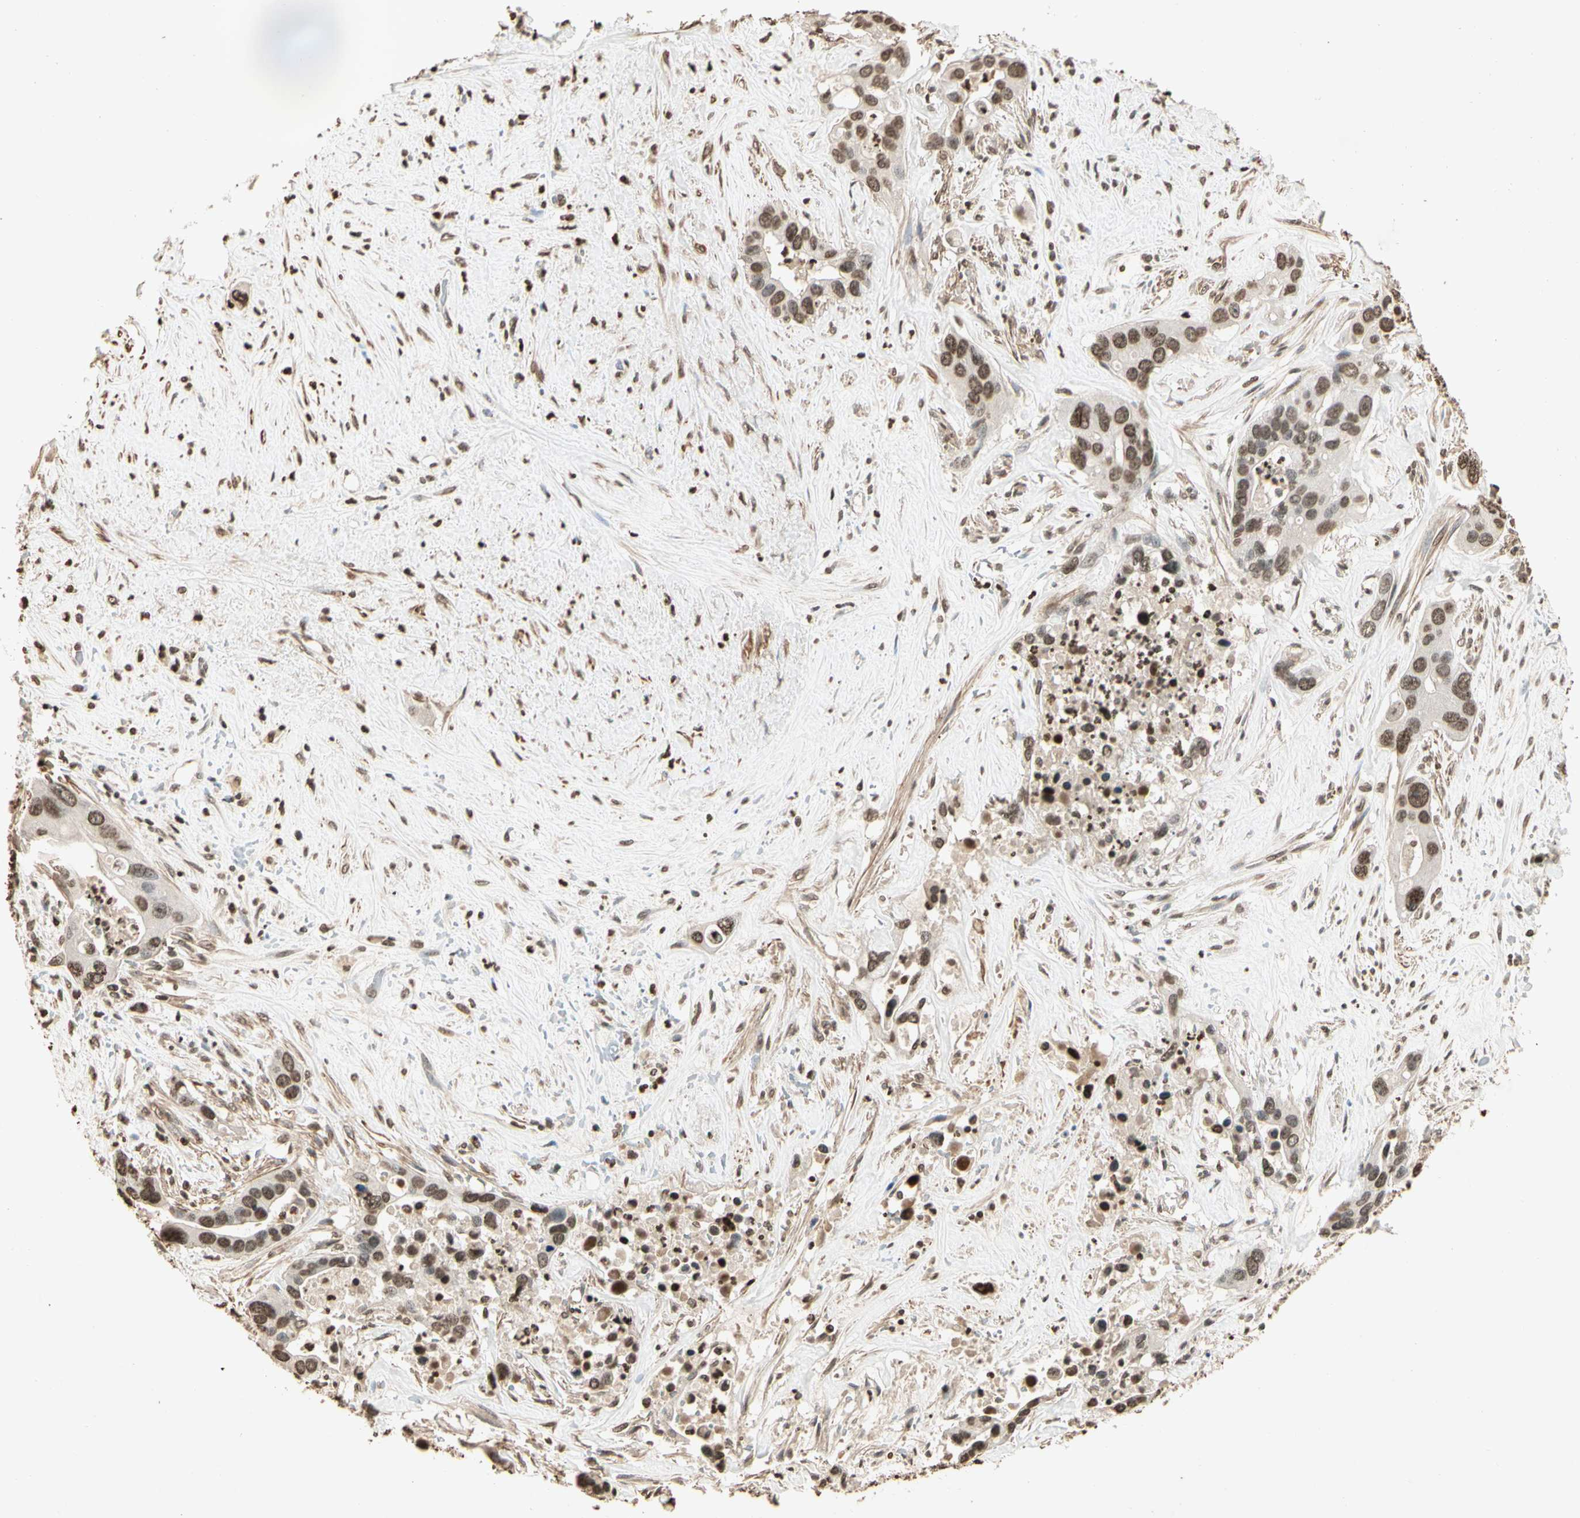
{"staining": {"intensity": "moderate", "quantity": "25%-75%", "location": "nuclear"}, "tissue": "liver cancer", "cell_type": "Tumor cells", "image_type": "cancer", "snomed": [{"axis": "morphology", "description": "Cholangiocarcinoma"}, {"axis": "topography", "description": "Liver"}], "caption": "Protein staining of liver cancer tissue exhibits moderate nuclear positivity in about 25%-75% of tumor cells.", "gene": "TOP1", "patient": {"sex": "female", "age": 65}}